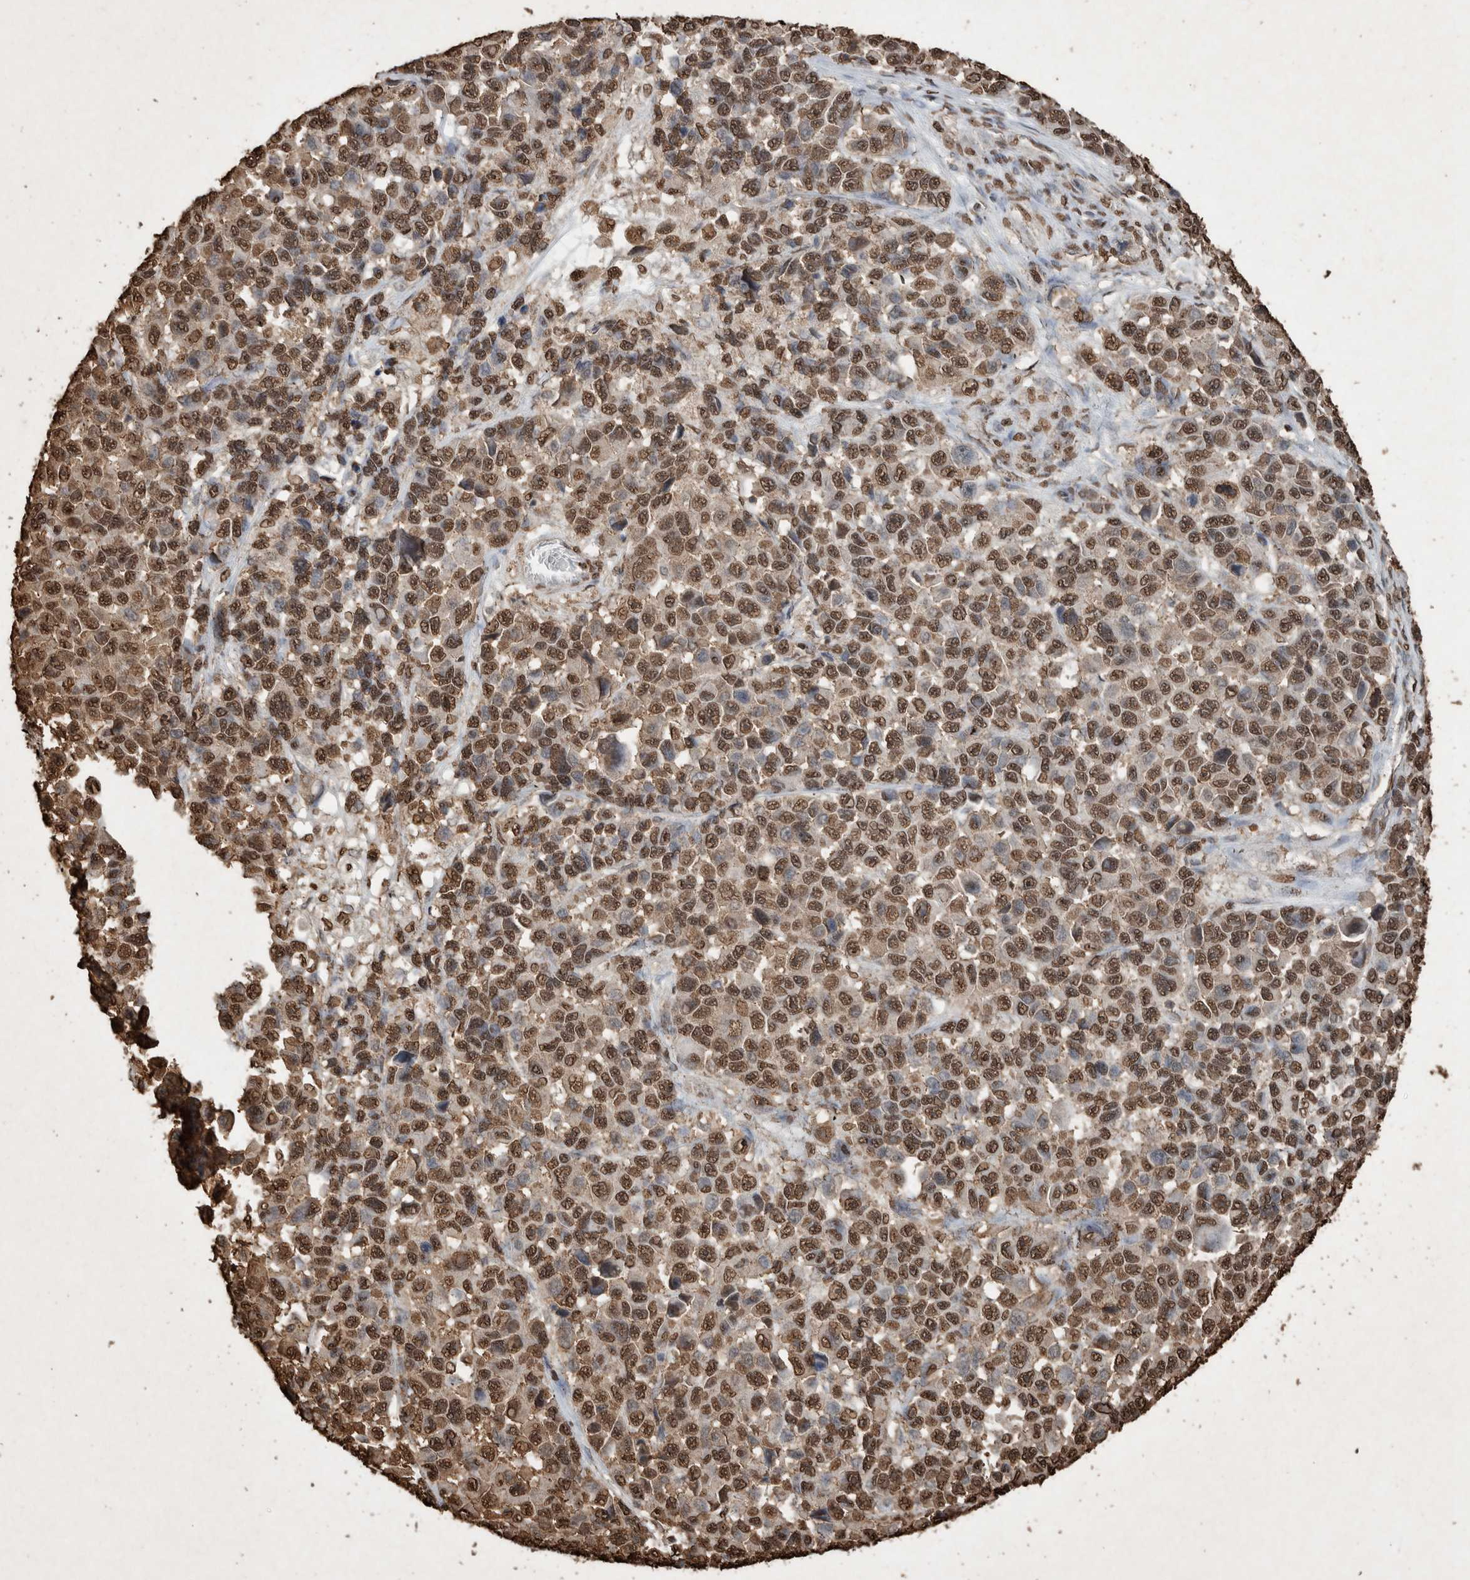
{"staining": {"intensity": "moderate", "quantity": ">75%", "location": "nuclear"}, "tissue": "melanoma", "cell_type": "Tumor cells", "image_type": "cancer", "snomed": [{"axis": "morphology", "description": "Malignant melanoma, NOS"}, {"axis": "topography", "description": "Skin"}], "caption": "DAB (3,3'-diaminobenzidine) immunohistochemical staining of melanoma displays moderate nuclear protein expression in approximately >75% of tumor cells. Nuclei are stained in blue.", "gene": "FSTL3", "patient": {"sex": "male", "age": 53}}